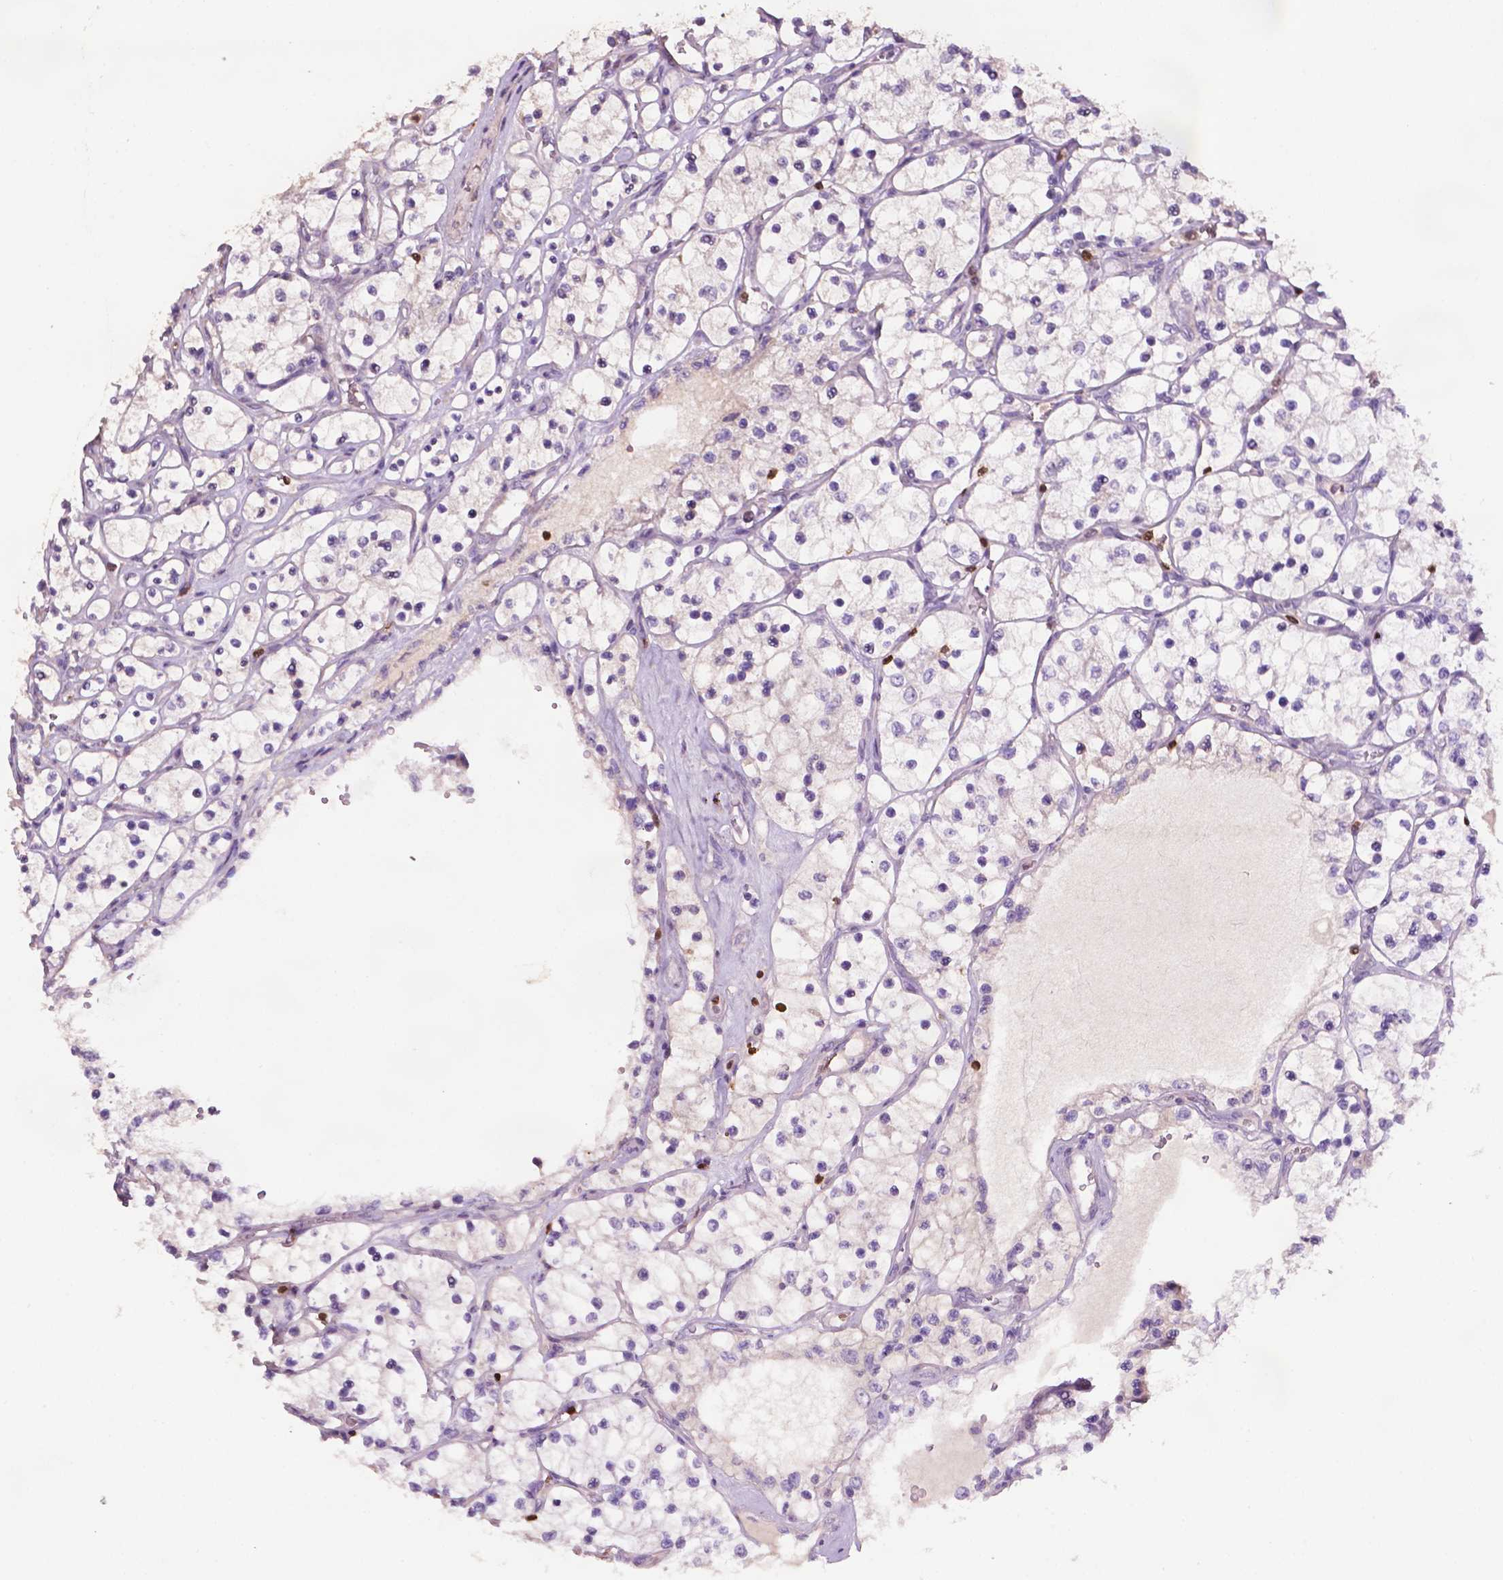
{"staining": {"intensity": "negative", "quantity": "none", "location": "none"}, "tissue": "renal cancer", "cell_type": "Tumor cells", "image_type": "cancer", "snomed": [{"axis": "morphology", "description": "Adenocarcinoma, NOS"}, {"axis": "topography", "description": "Kidney"}], "caption": "Protein analysis of renal cancer demonstrates no significant staining in tumor cells.", "gene": "TBC1D10C", "patient": {"sex": "female", "age": 69}}